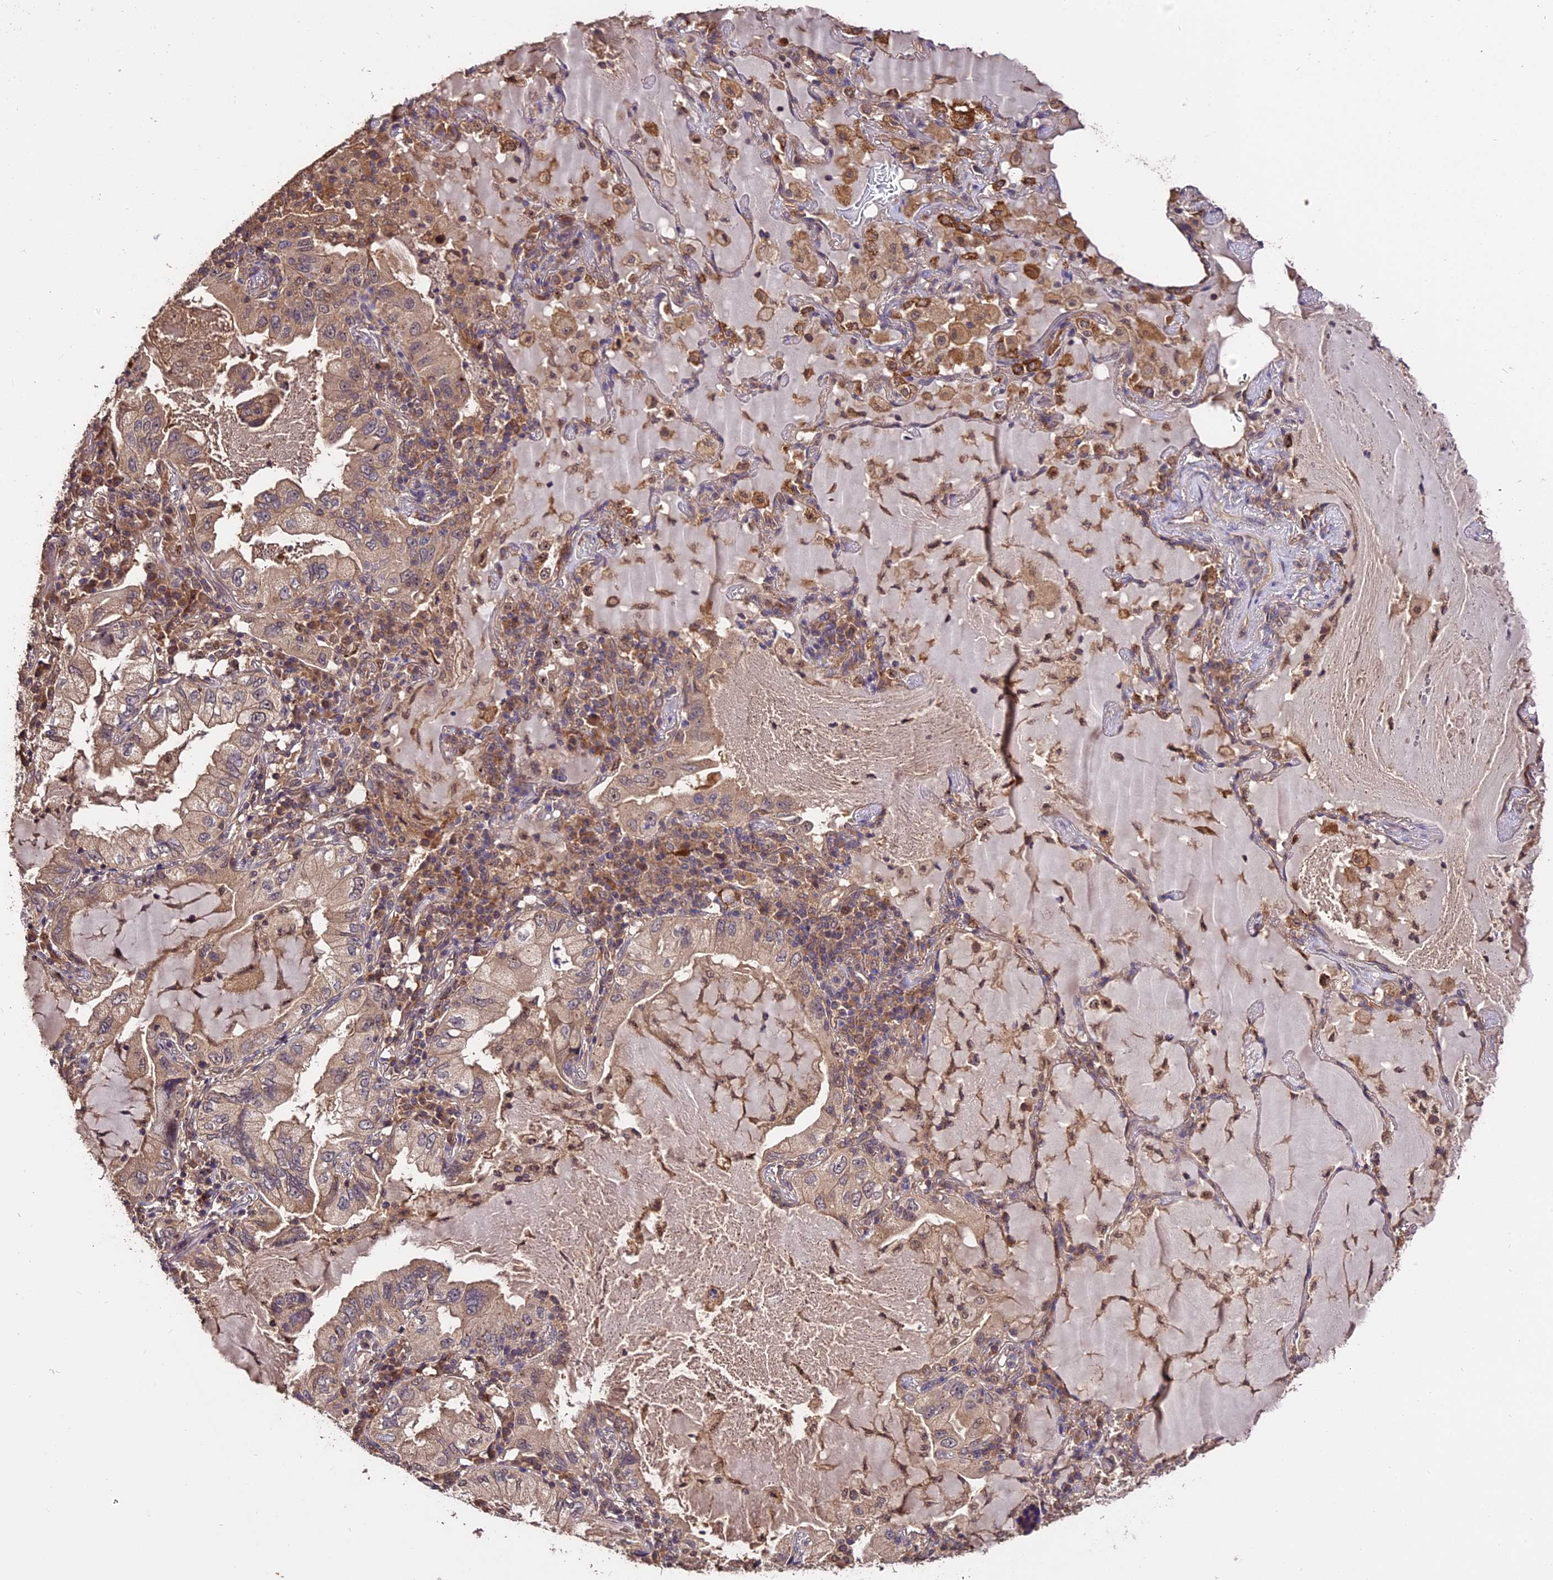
{"staining": {"intensity": "weak", "quantity": "25%-75%", "location": "cytoplasmic/membranous"}, "tissue": "lung cancer", "cell_type": "Tumor cells", "image_type": "cancer", "snomed": [{"axis": "morphology", "description": "Adenocarcinoma, NOS"}, {"axis": "topography", "description": "Lung"}], "caption": "Tumor cells display low levels of weak cytoplasmic/membranous positivity in about 25%-75% of cells in human lung cancer (adenocarcinoma). (IHC, brightfield microscopy, high magnification).", "gene": "TRMT1", "patient": {"sex": "female", "age": 69}}